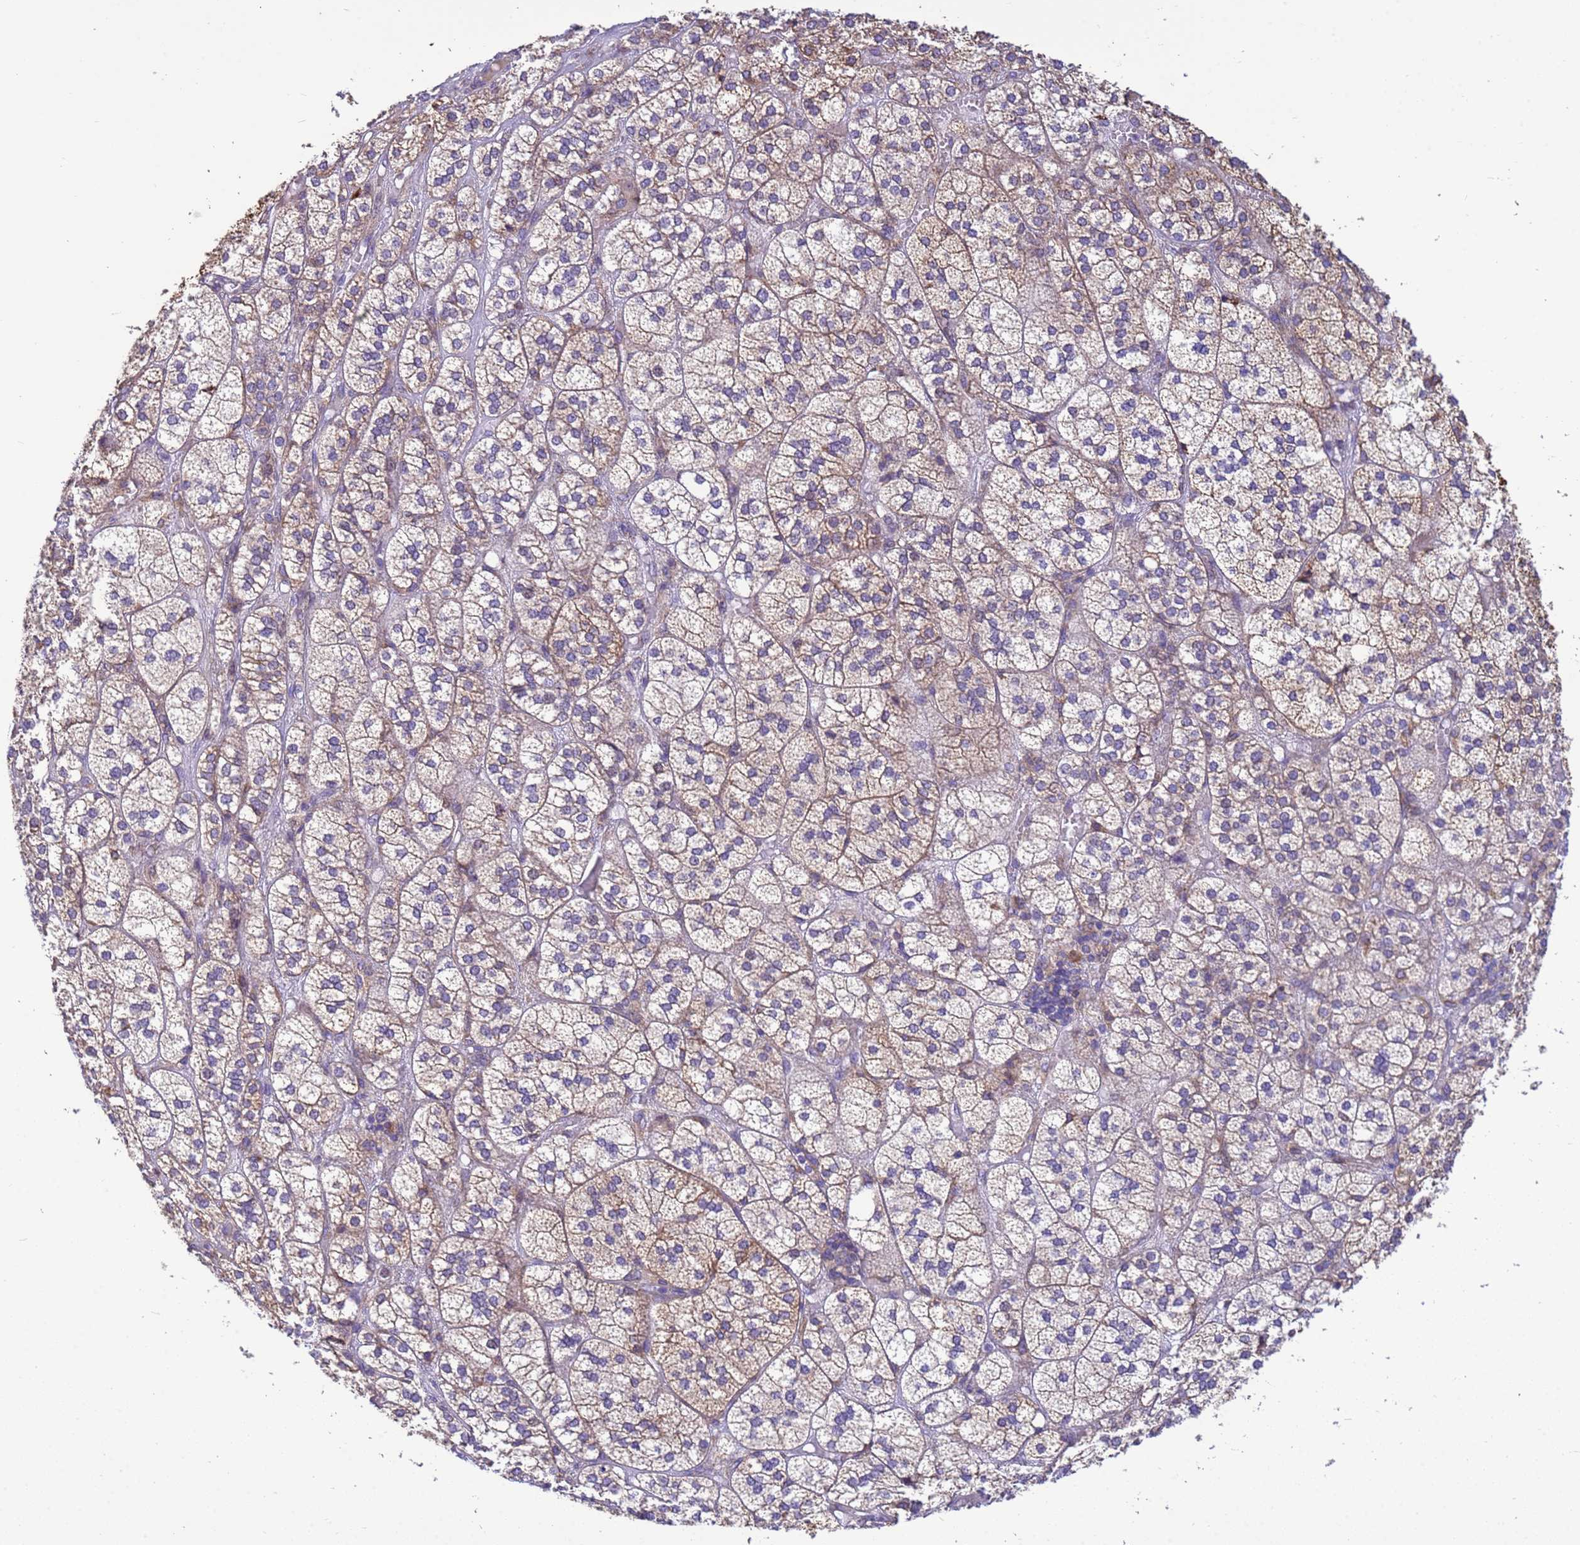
{"staining": {"intensity": "moderate", "quantity": "25%-75%", "location": "cytoplasmic/membranous"}, "tissue": "adrenal gland", "cell_type": "Glandular cells", "image_type": "normal", "snomed": [{"axis": "morphology", "description": "Normal tissue, NOS"}, {"axis": "topography", "description": "Adrenal gland"}], "caption": "This image reveals benign adrenal gland stained with IHC to label a protein in brown. The cytoplasmic/membranous of glandular cells show moderate positivity for the protein. Nuclei are counter-stained blue.", "gene": "THAP5", "patient": {"sex": "female", "age": 61}}